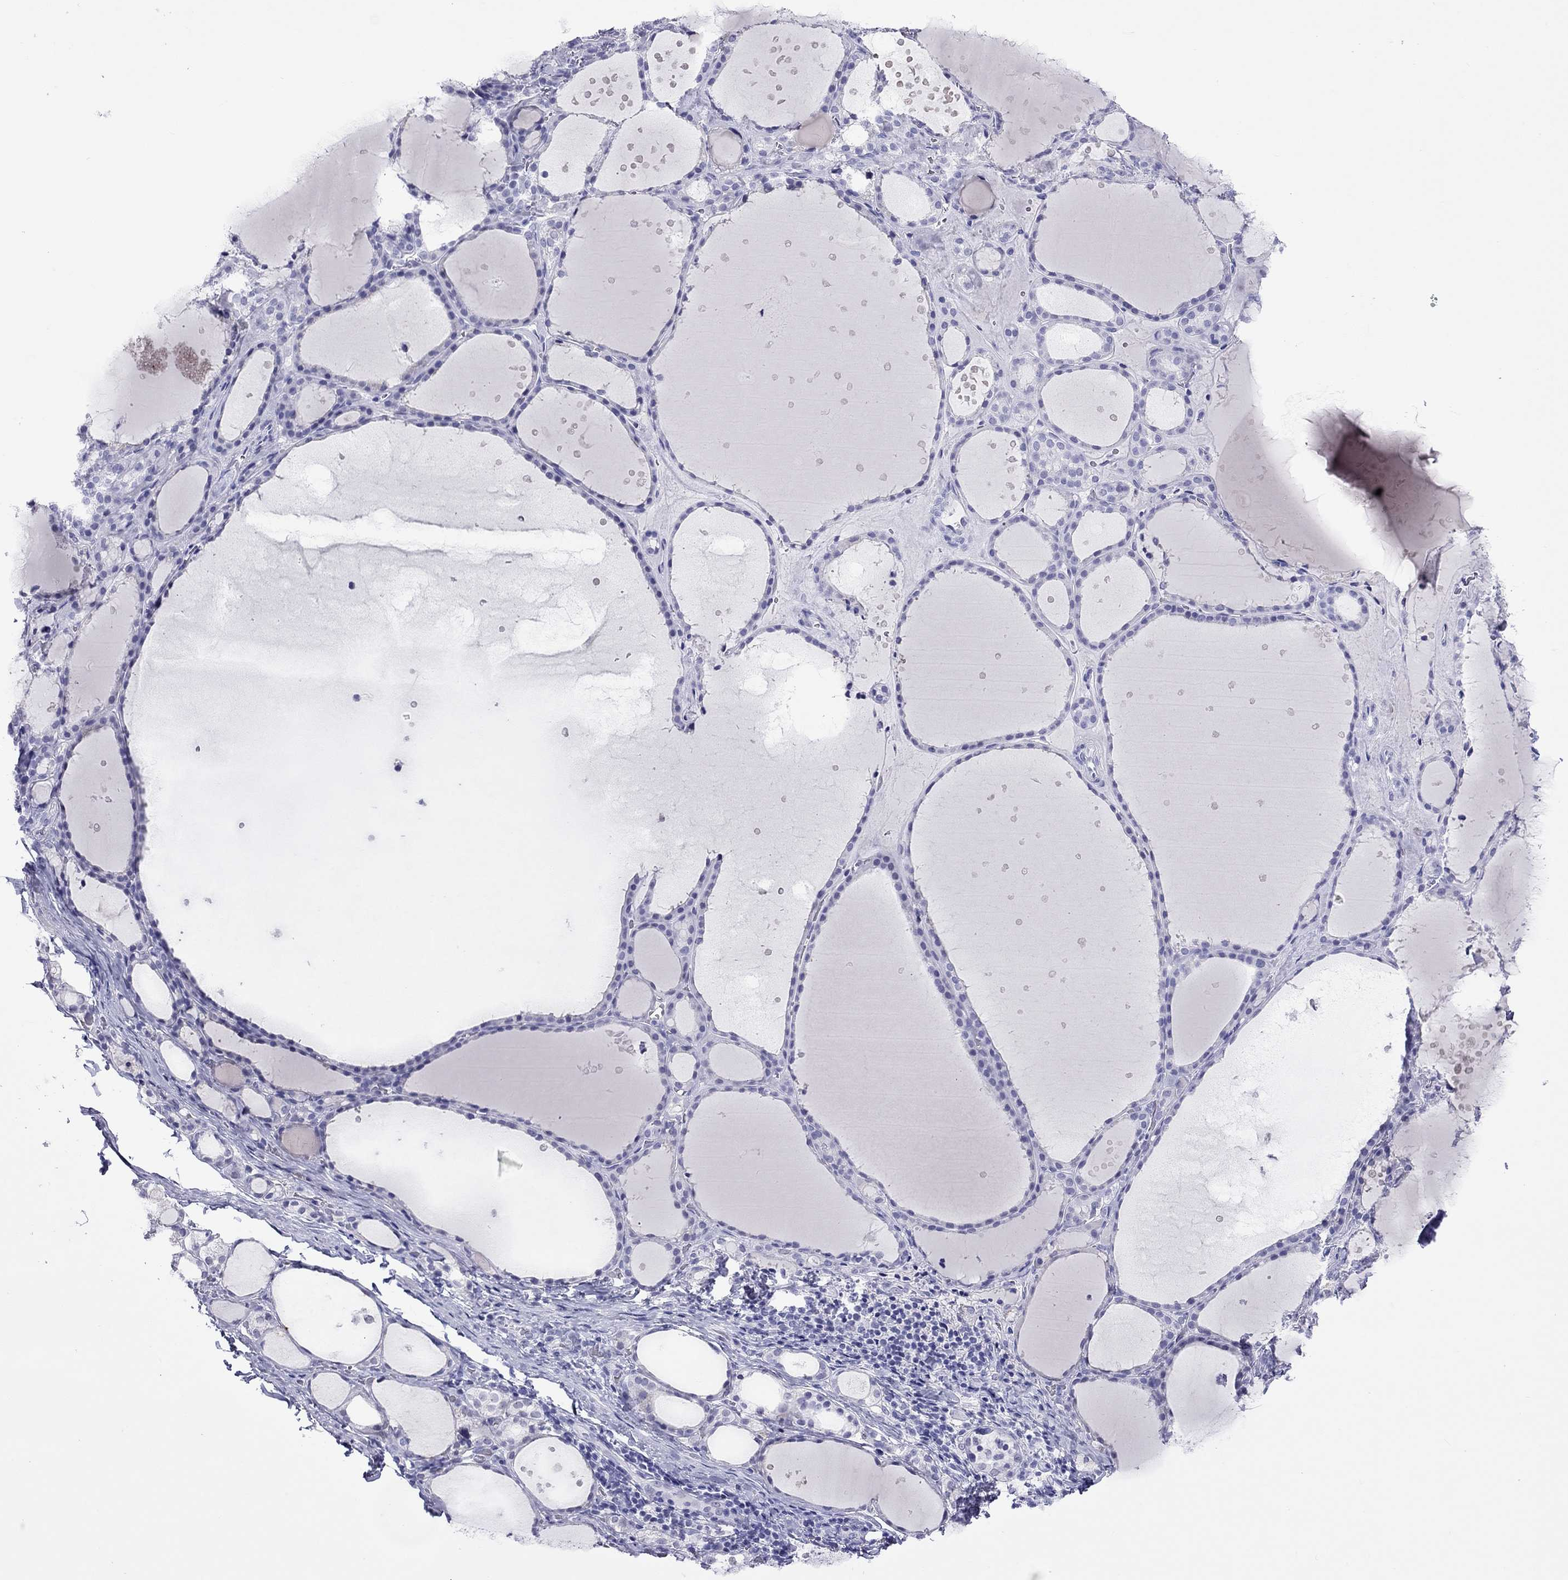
{"staining": {"intensity": "negative", "quantity": "none", "location": "none"}, "tissue": "thyroid gland", "cell_type": "Glandular cells", "image_type": "normal", "snomed": [{"axis": "morphology", "description": "Normal tissue, NOS"}, {"axis": "topography", "description": "Thyroid gland"}], "caption": "Immunohistochemistry (IHC) histopathology image of benign thyroid gland stained for a protein (brown), which displays no staining in glandular cells.", "gene": "SLC30A8", "patient": {"sex": "male", "age": 68}}